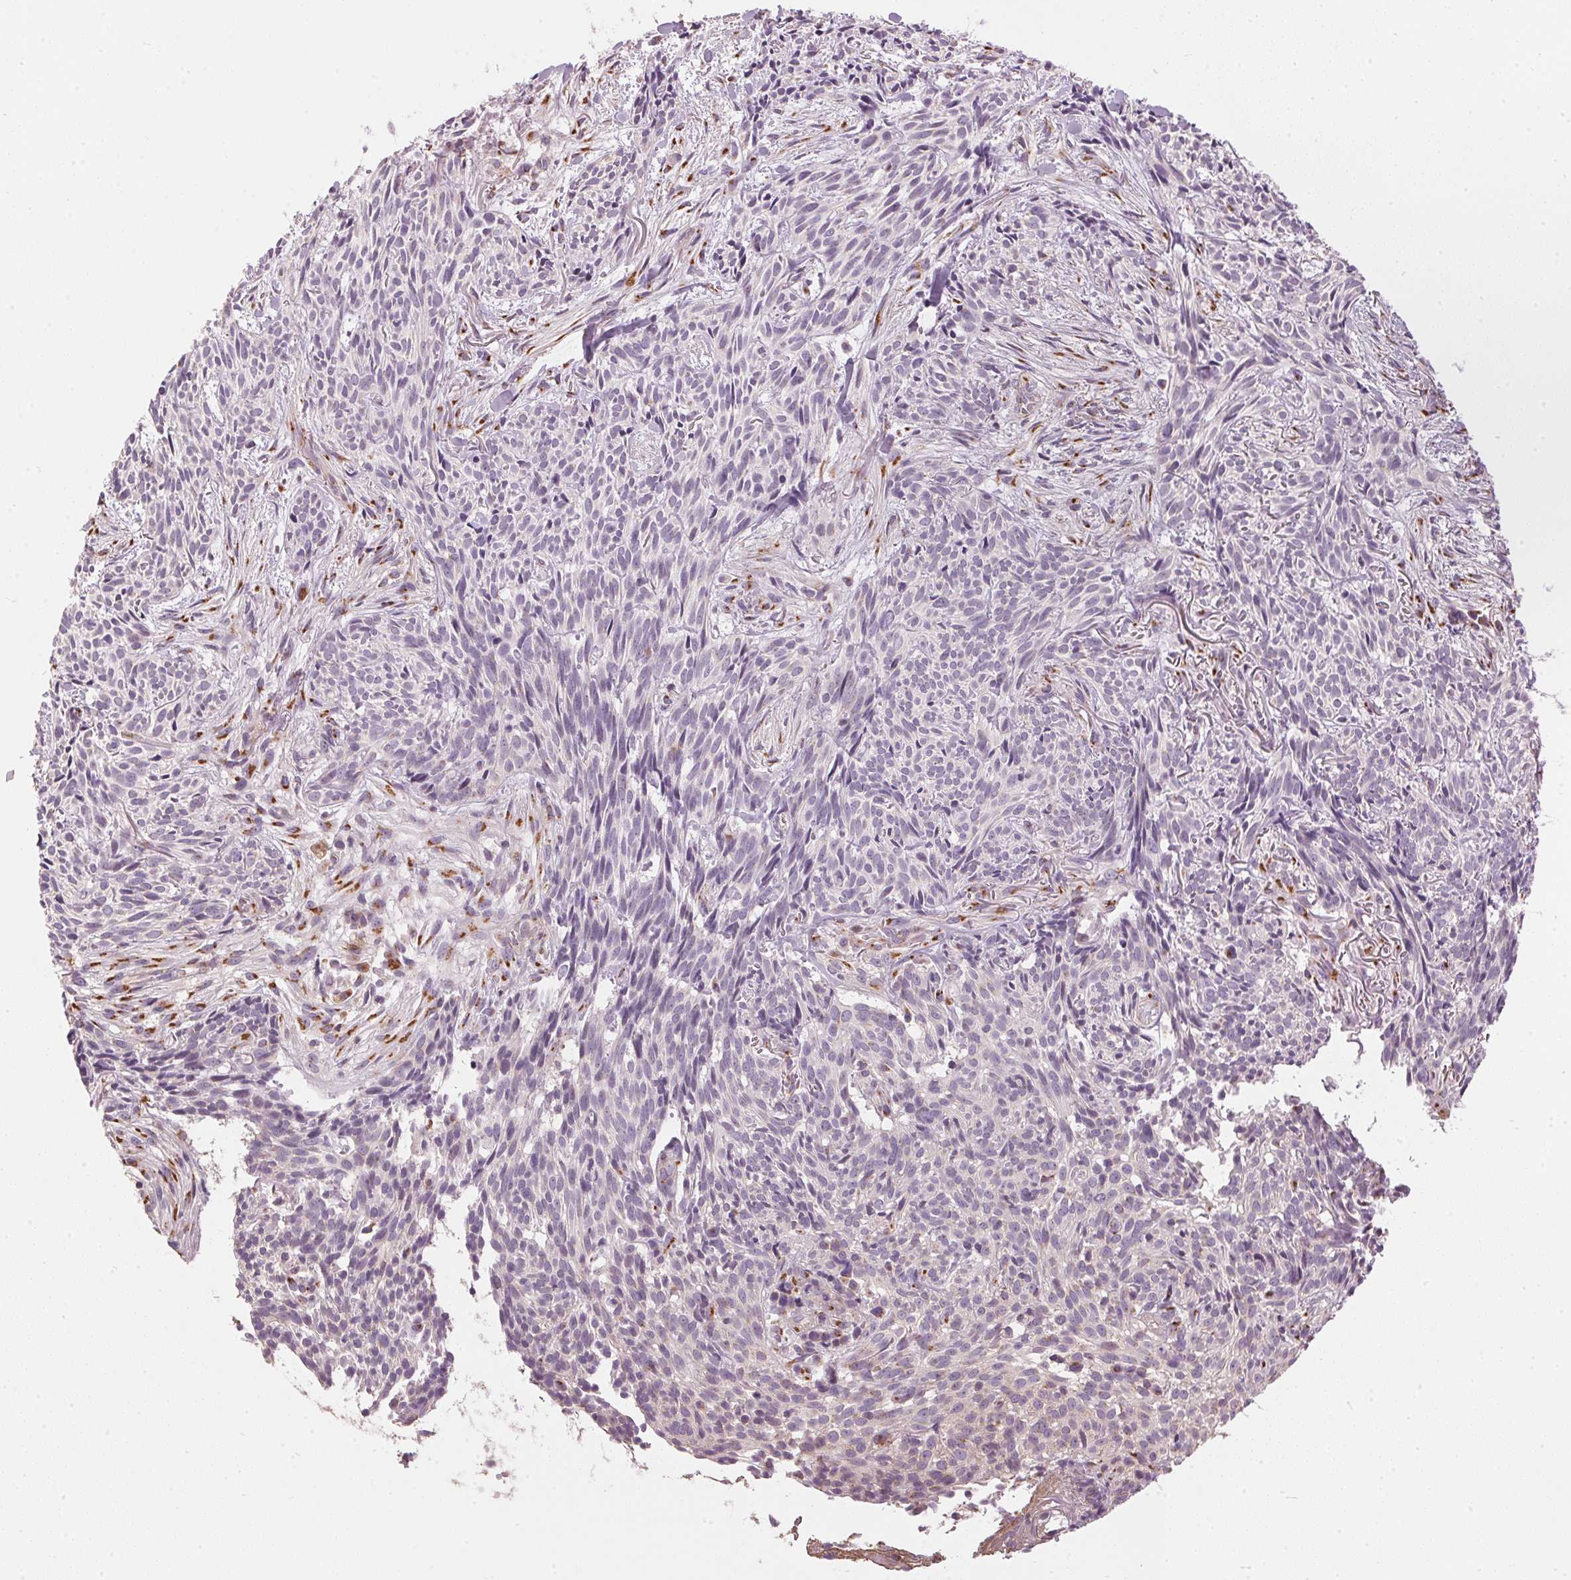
{"staining": {"intensity": "negative", "quantity": "none", "location": "none"}, "tissue": "skin cancer", "cell_type": "Tumor cells", "image_type": "cancer", "snomed": [{"axis": "morphology", "description": "Basal cell carcinoma"}, {"axis": "topography", "description": "Skin"}], "caption": "Photomicrograph shows no protein staining in tumor cells of skin cancer tissue.", "gene": "GOLPH3", "patient": {"sex": "male", "age": 71}}